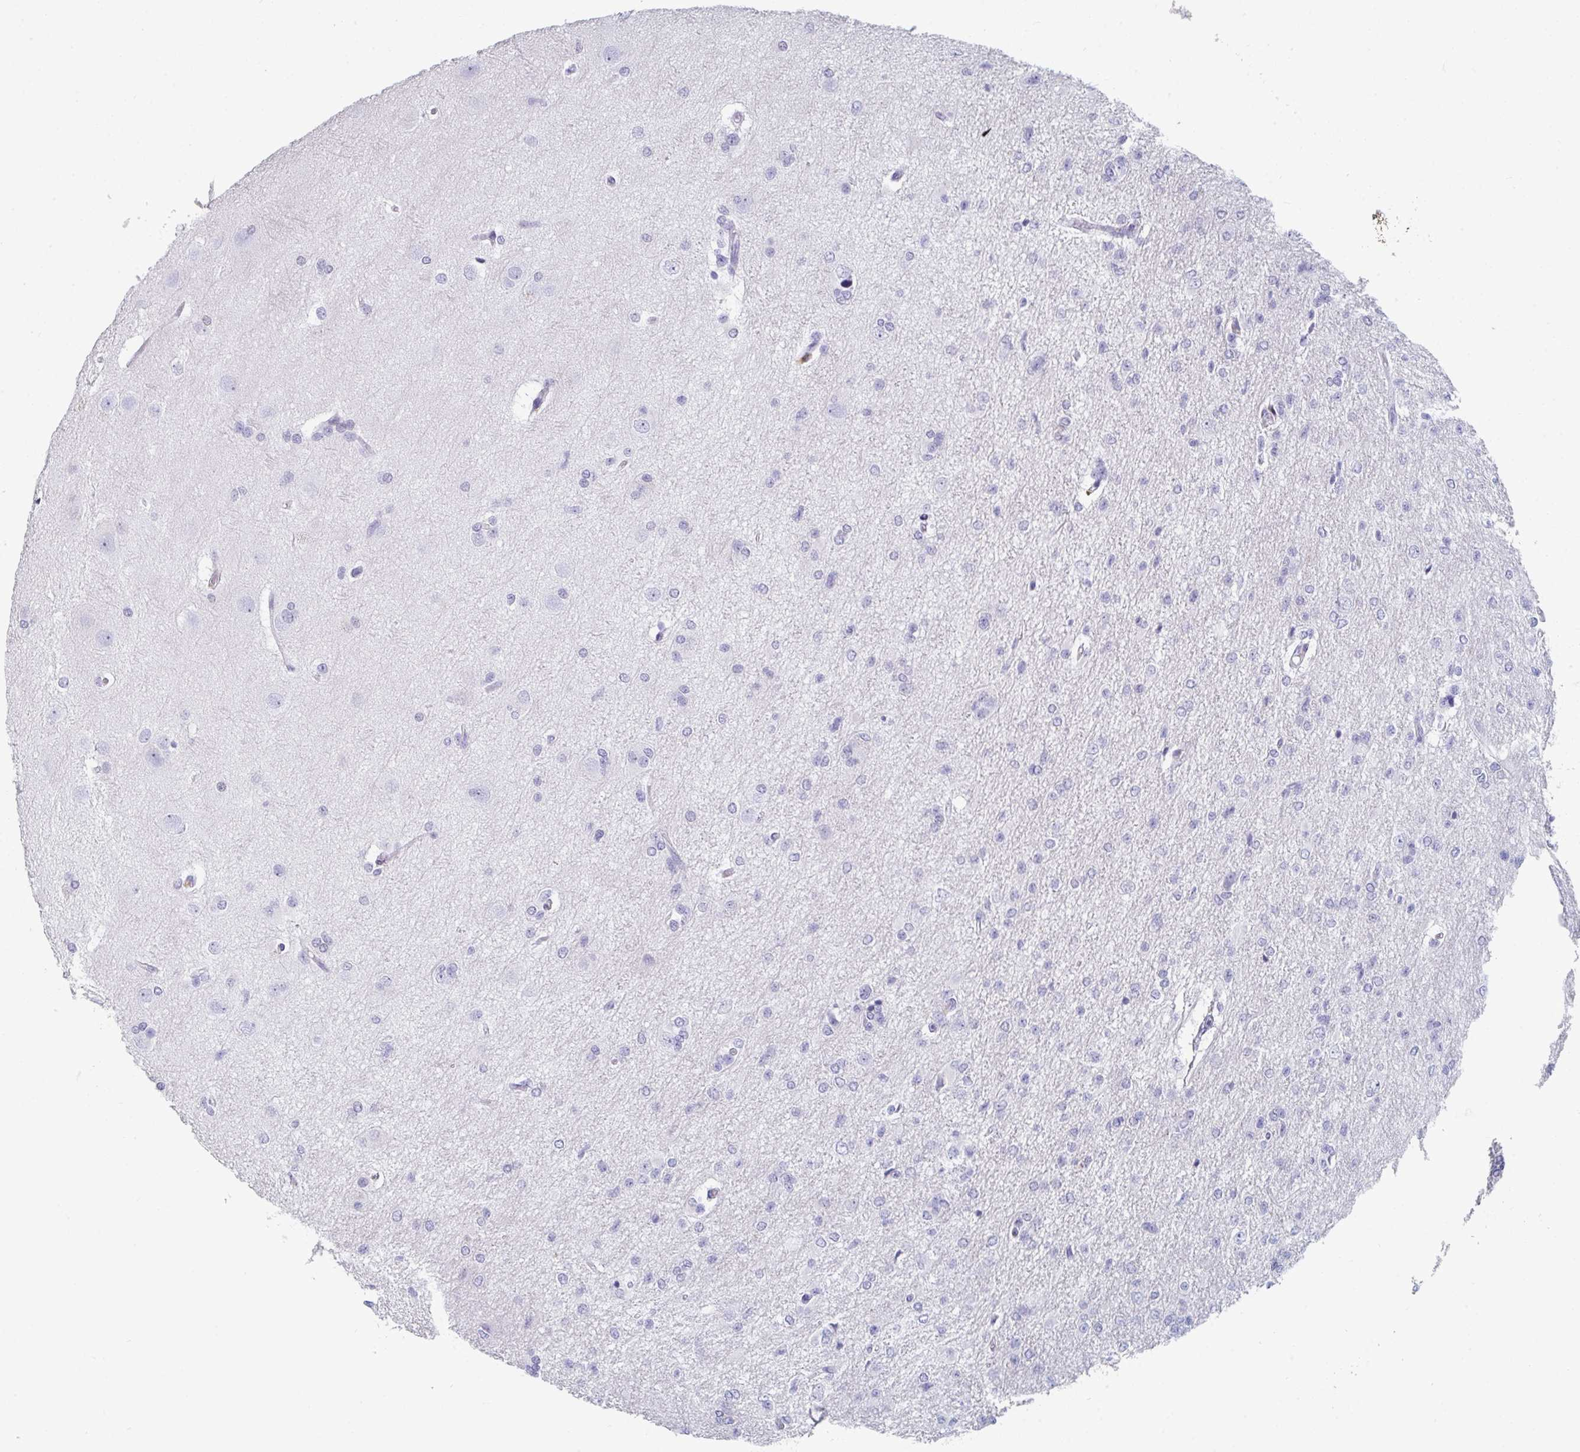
{"staining": {"intensity": "negative", "quantity": "none", "location": "none"}, "tissue": "glioma", "cell_type": "Tumor cells", "image_type": "cancer", "snomed": [{"axis": "morphology", "description": "Glioma, malignant, Low grade"}, {"axis": "topography", "description": "Brain"}], "caption": "Tumor cells are negative for brown protein staining in glioma. (Stains: DAB (3,3'-diaminobenzidine) immunohistochemistry with hematoxylin counter stain, Microscopy: brightfield microscopy at high magnification).", "gene": "RUBCN", "patient": {"sex": "male", "age": 26}}